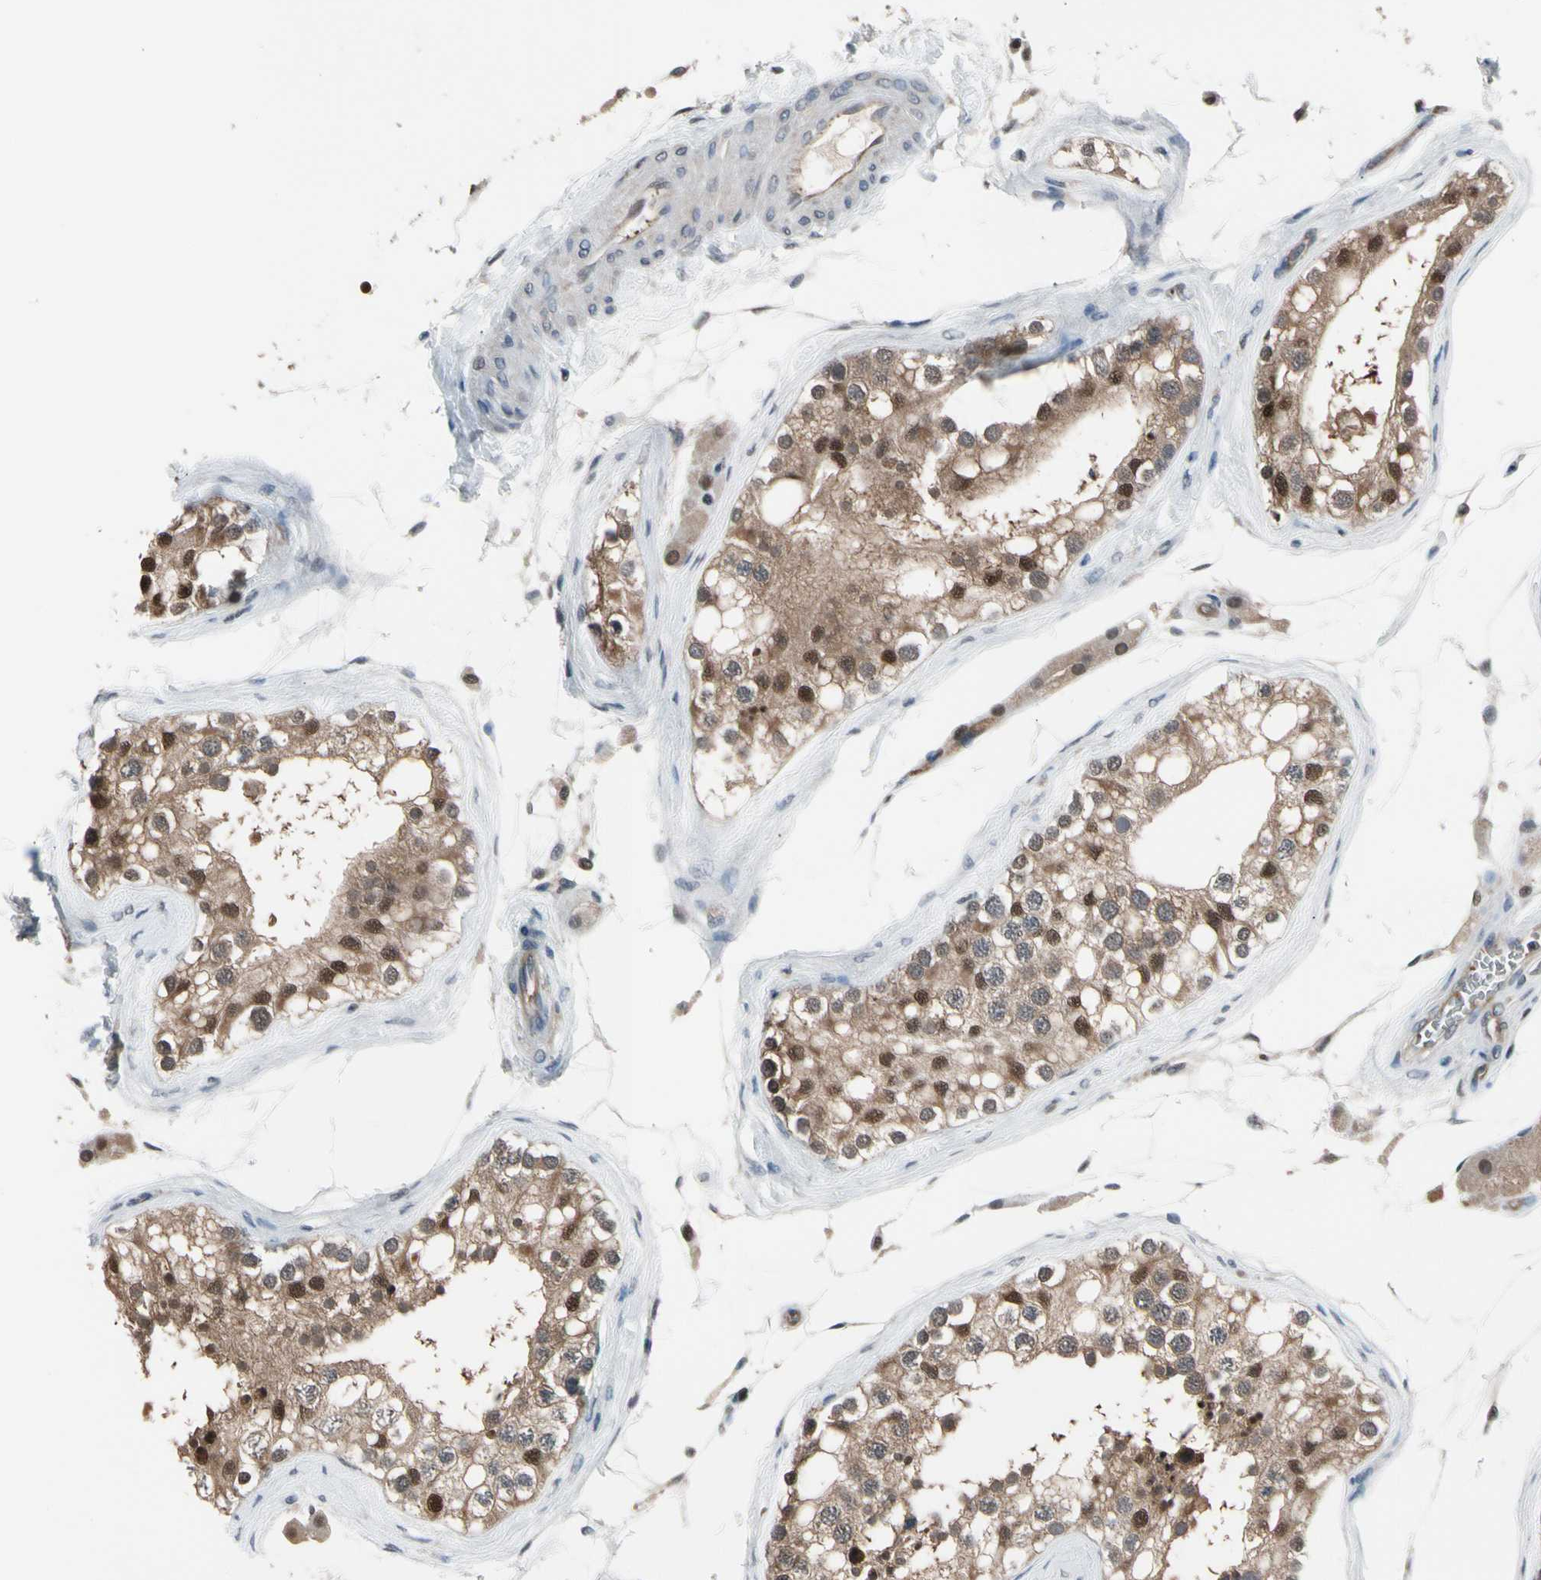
{"staining": {"intensity": "moderate", "quantity": ">75%", "location": "cytoplasmic/membranous,nuclear"}, "tissue": "testis", "cell_type": "Cells in seminiferous ducts", "image_type": "normal", "snomed": [{"axis": "morphology", "description": "Normal tissue, NOS"}, {"axis": "topography", "description": "Testis"}], "caption": "Protein staining of benign testis shows moderate cytoplasmic/membranous,nuclear positivity in about >75% of cells in seminiferous ducts. (DAB (3,3'-diaminobenzidine) IHC with brightfield microscopy, high magnification).", "gene": "ENSG00000256646", "patient": {"sex": "male", "age": 68}}